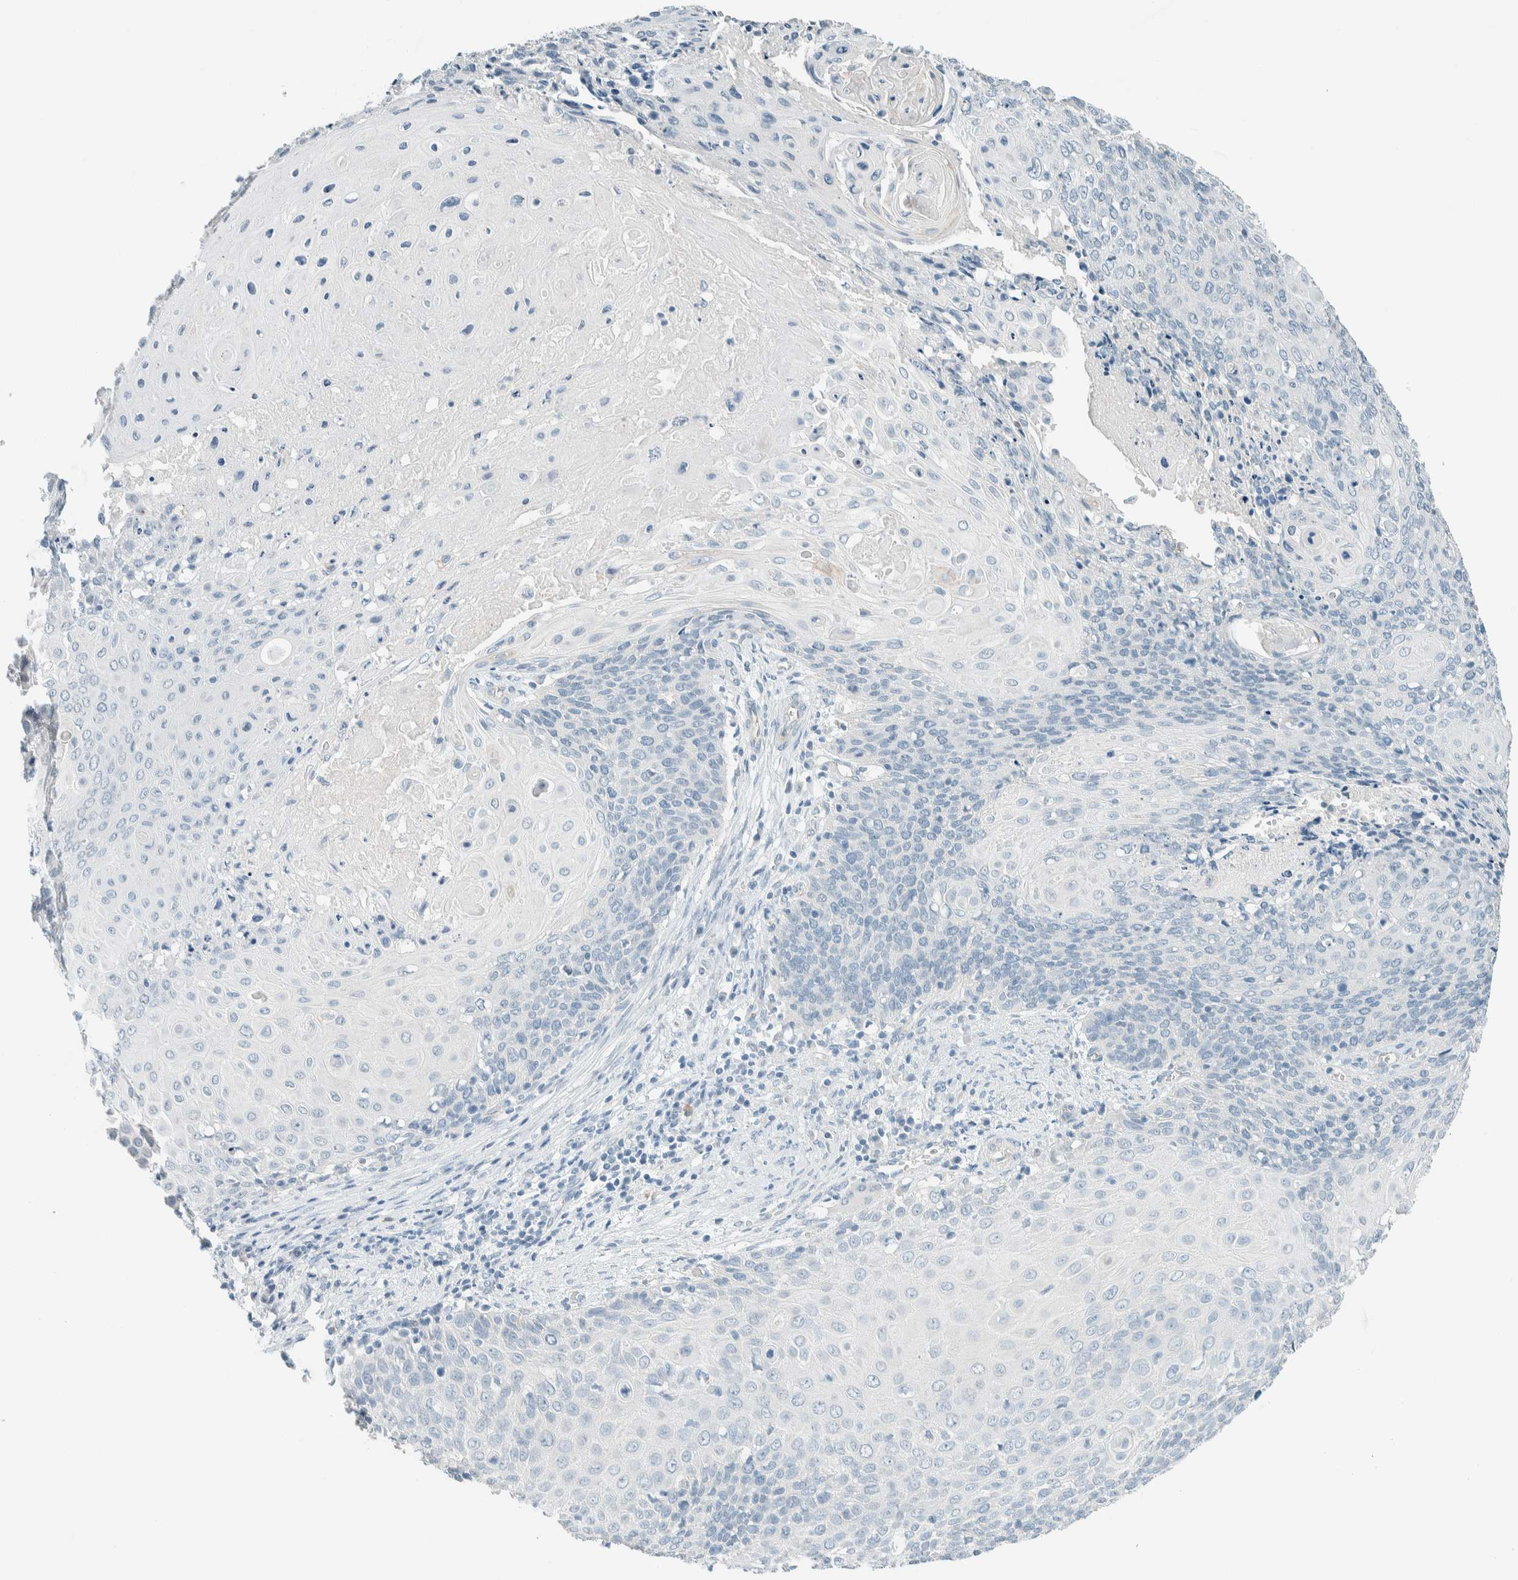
{"staining": {"intensity": "negative", "quantity": "none", "location": "none"}, "tissue": "cervical cancer", "cell_type": "Tumor cells", "image_type": "cancer", "snomed": [{"axis": "morphology", "description": "Squamous cell carcinoma, NOS"}, {"axis": "topography", "description": "Cervix"}], "caption": "Image shows no protein staining in tumor cells of cervical squamous cell carcinoma tissue.", "gene": "SLFN12", "patient": {"sex": "female", "age": 39}}